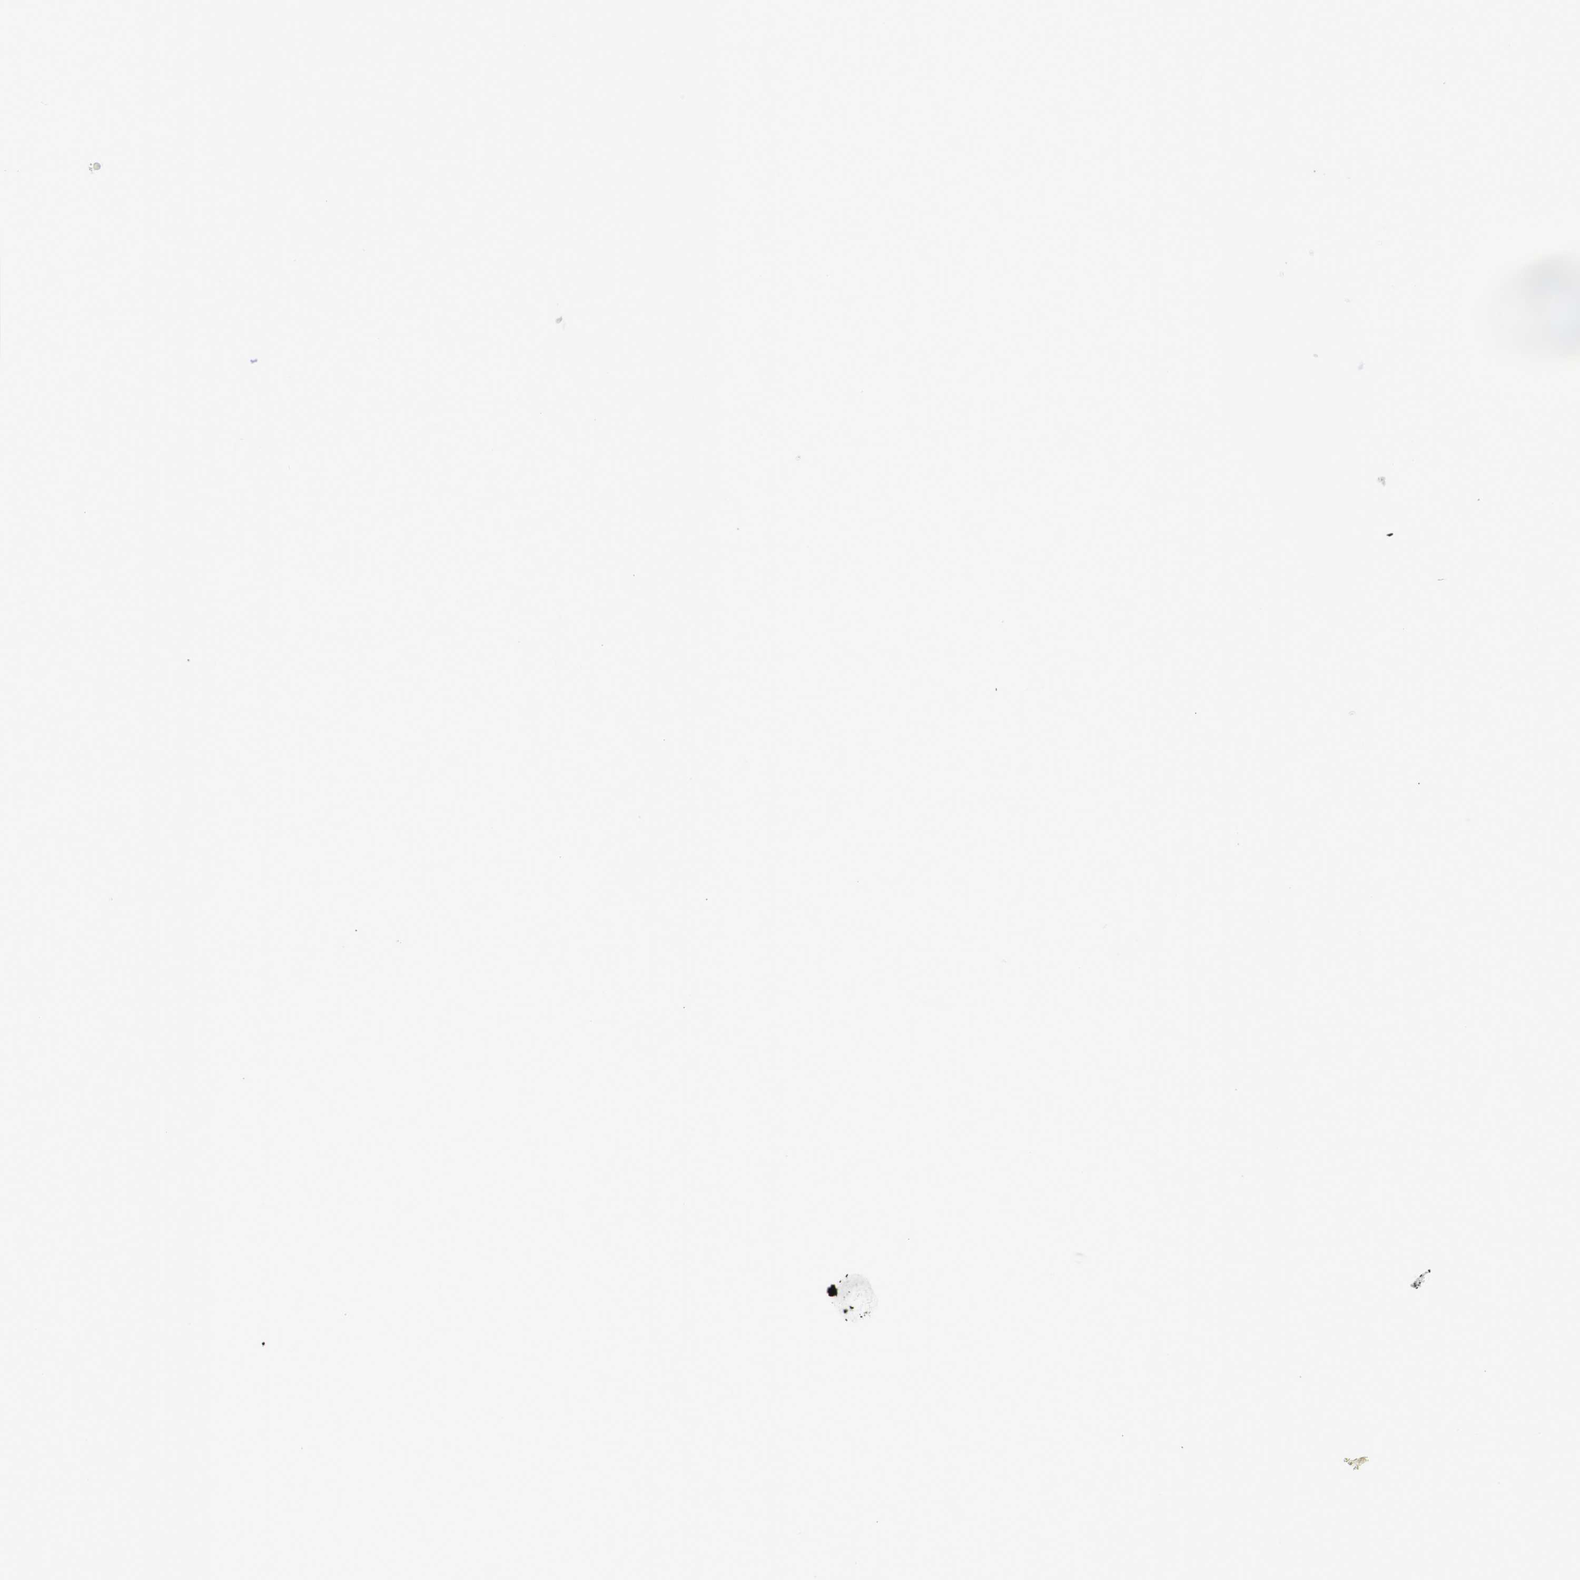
{"staining": {"intensity": "strong", "quantity": "25%-75%", "location": "cytoplasmic/membranous"}, "tissue": "colorectal cancer", "cell_type": "Tumor cells", "image_type": "cancer", "snomed": [{"axis": "morphology", "description": "Adenocarcinoma, NOS"}, {"axis": "topography", "description": "Rectum"}], "caption": "The image shows immunohistochemical staining of adenocarcinoma (colorectal). There is strong cytoplasmic/membranous staining is appreciated in approximately 25%-75% of tumor cells.", "gene": "DNAJA3", "patient": {"sex": "male", "age": 51}}